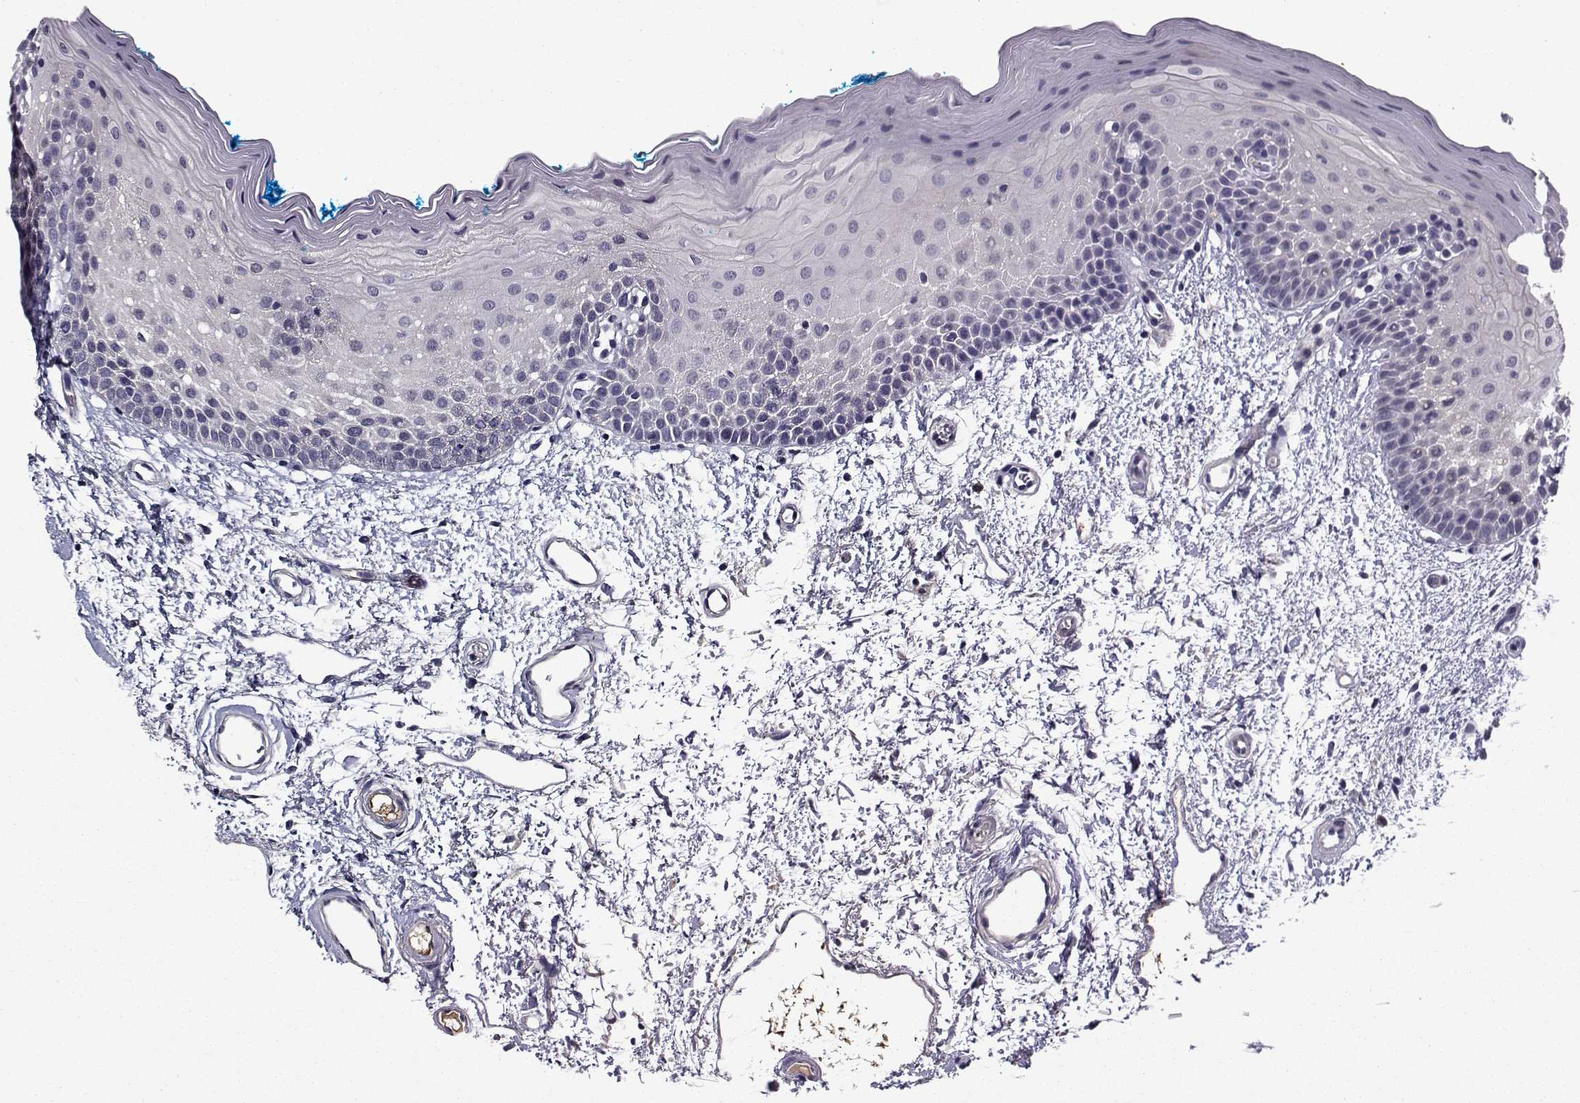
{"staining": {"intensity": "negative", "quantity": "none", "location": "none"}, "tissue": "oral mucosa", "cell_type": "Squamous epithelial cells", "image_type": "normal", "snomed": [{"axis": "morphology", "description": "Normal tissue, NOS"}, {"axis": "morphology", "description": "Squamous cell carcinoma, NOS"}, {"axis": "topography", "description": "Oral tissue"}, {"axis": "topography", "description": "Head-Neck"}], "caption": "An immunohistochemistry (IHC) image of benign oral mucosa is shown. There is no staining in squamous epithelial cells of oral mucosa.", "gene": "TNFRSF11B", "patient": {"sex": "female", "age": 75}}